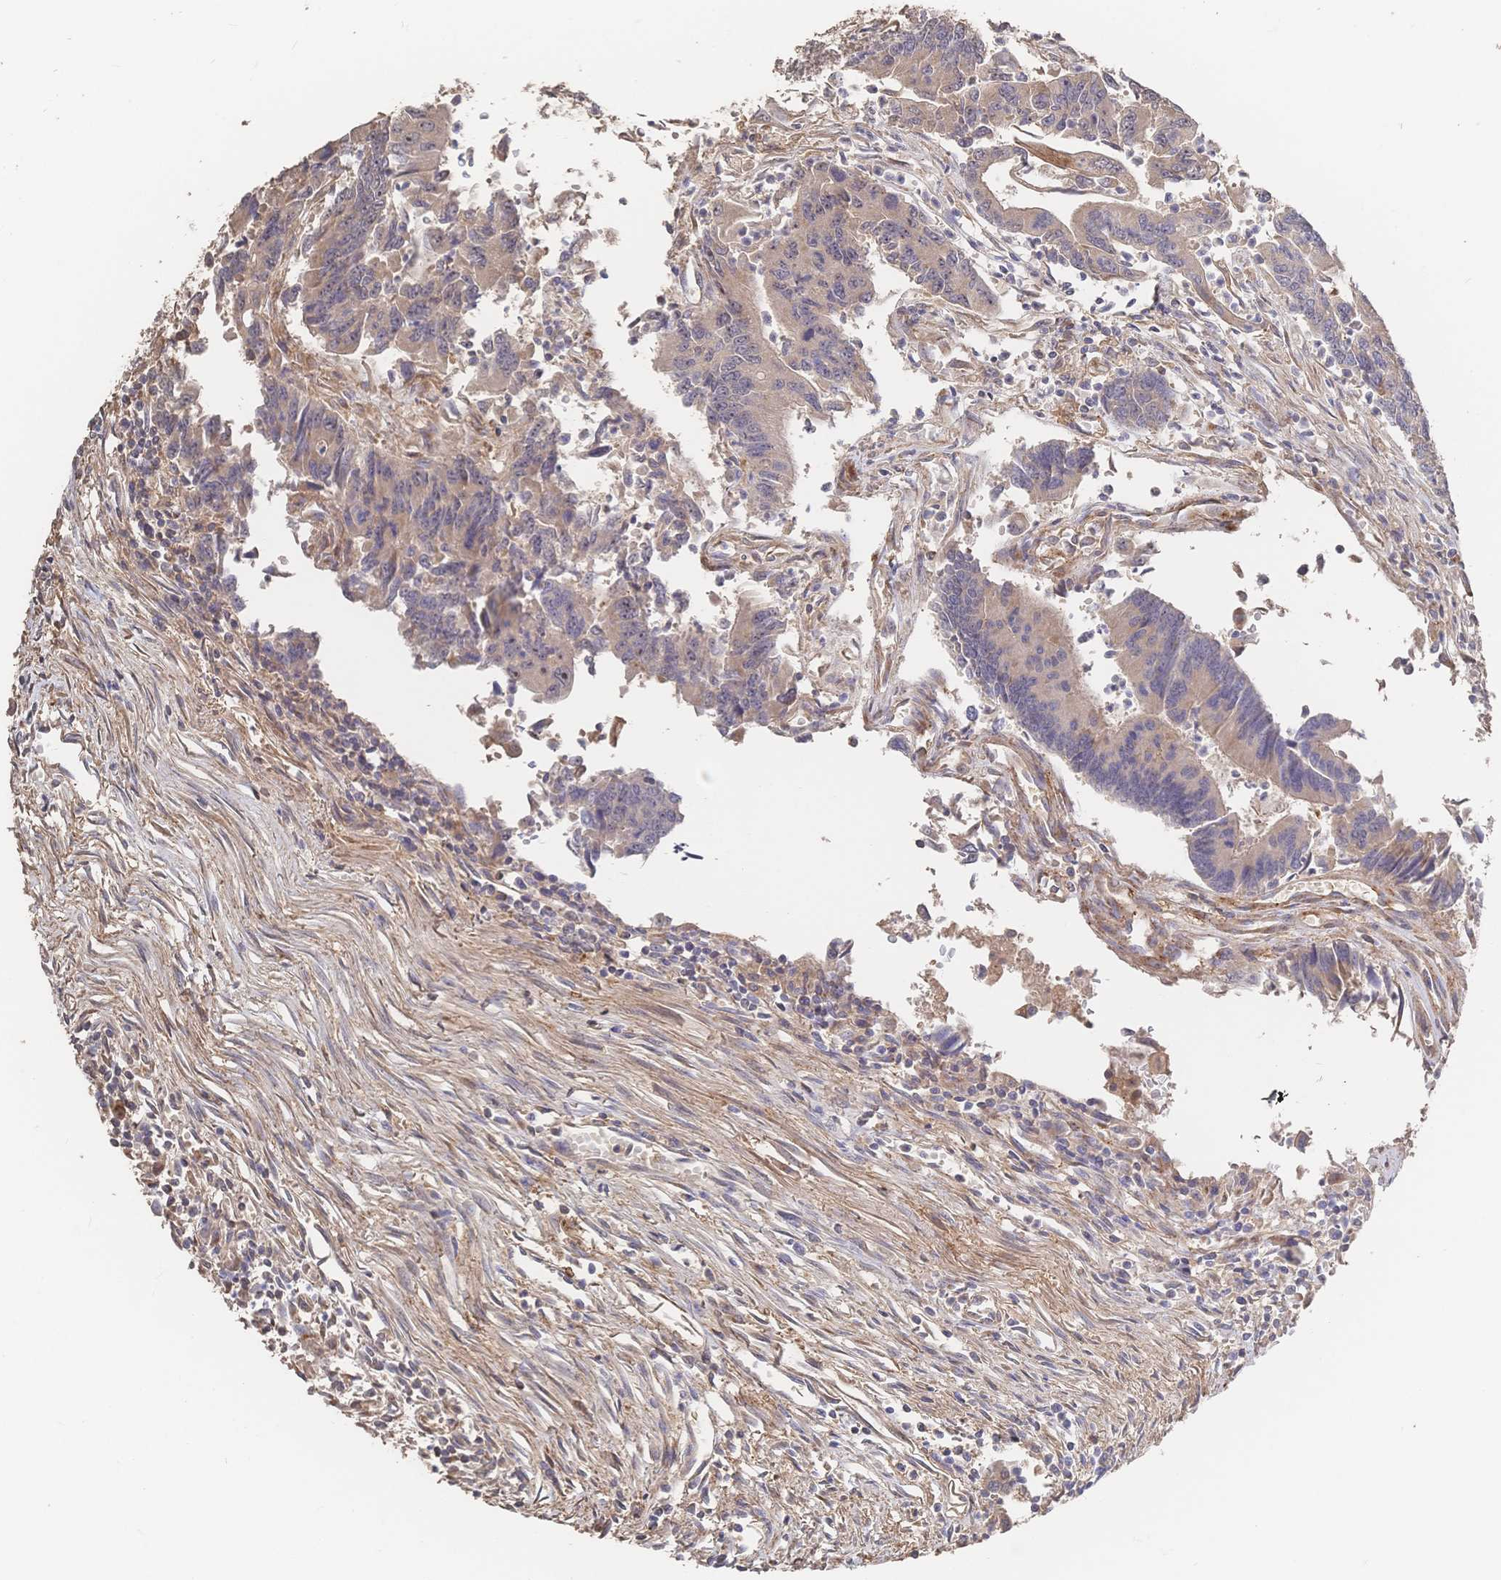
{"staining": {"intensity": "weak", "quantity": ">75%", "location": "cytoplasmic/membranous"}, "tissue": "colorectal cancer", "cell_type": "Tumor cells", "image_type": "cancer", "snomed": [{"axis": "morphology", "description": "Adenocarcinoma, NOS"}, {"axis": "topography", "description": "Colon"}], "caption": "The photomicrograph demonstrates immunohistochemical staining of adenocarcinoma (colorectal). There is weak cytoplasmic/membranous staining is present in approximately >75% of tumor cells. Ihc stains the protein of interest in brown and the nuclei are stained blue.", "gene": "DNAJA4", "patient": {"sex": "female", "age": 67}}